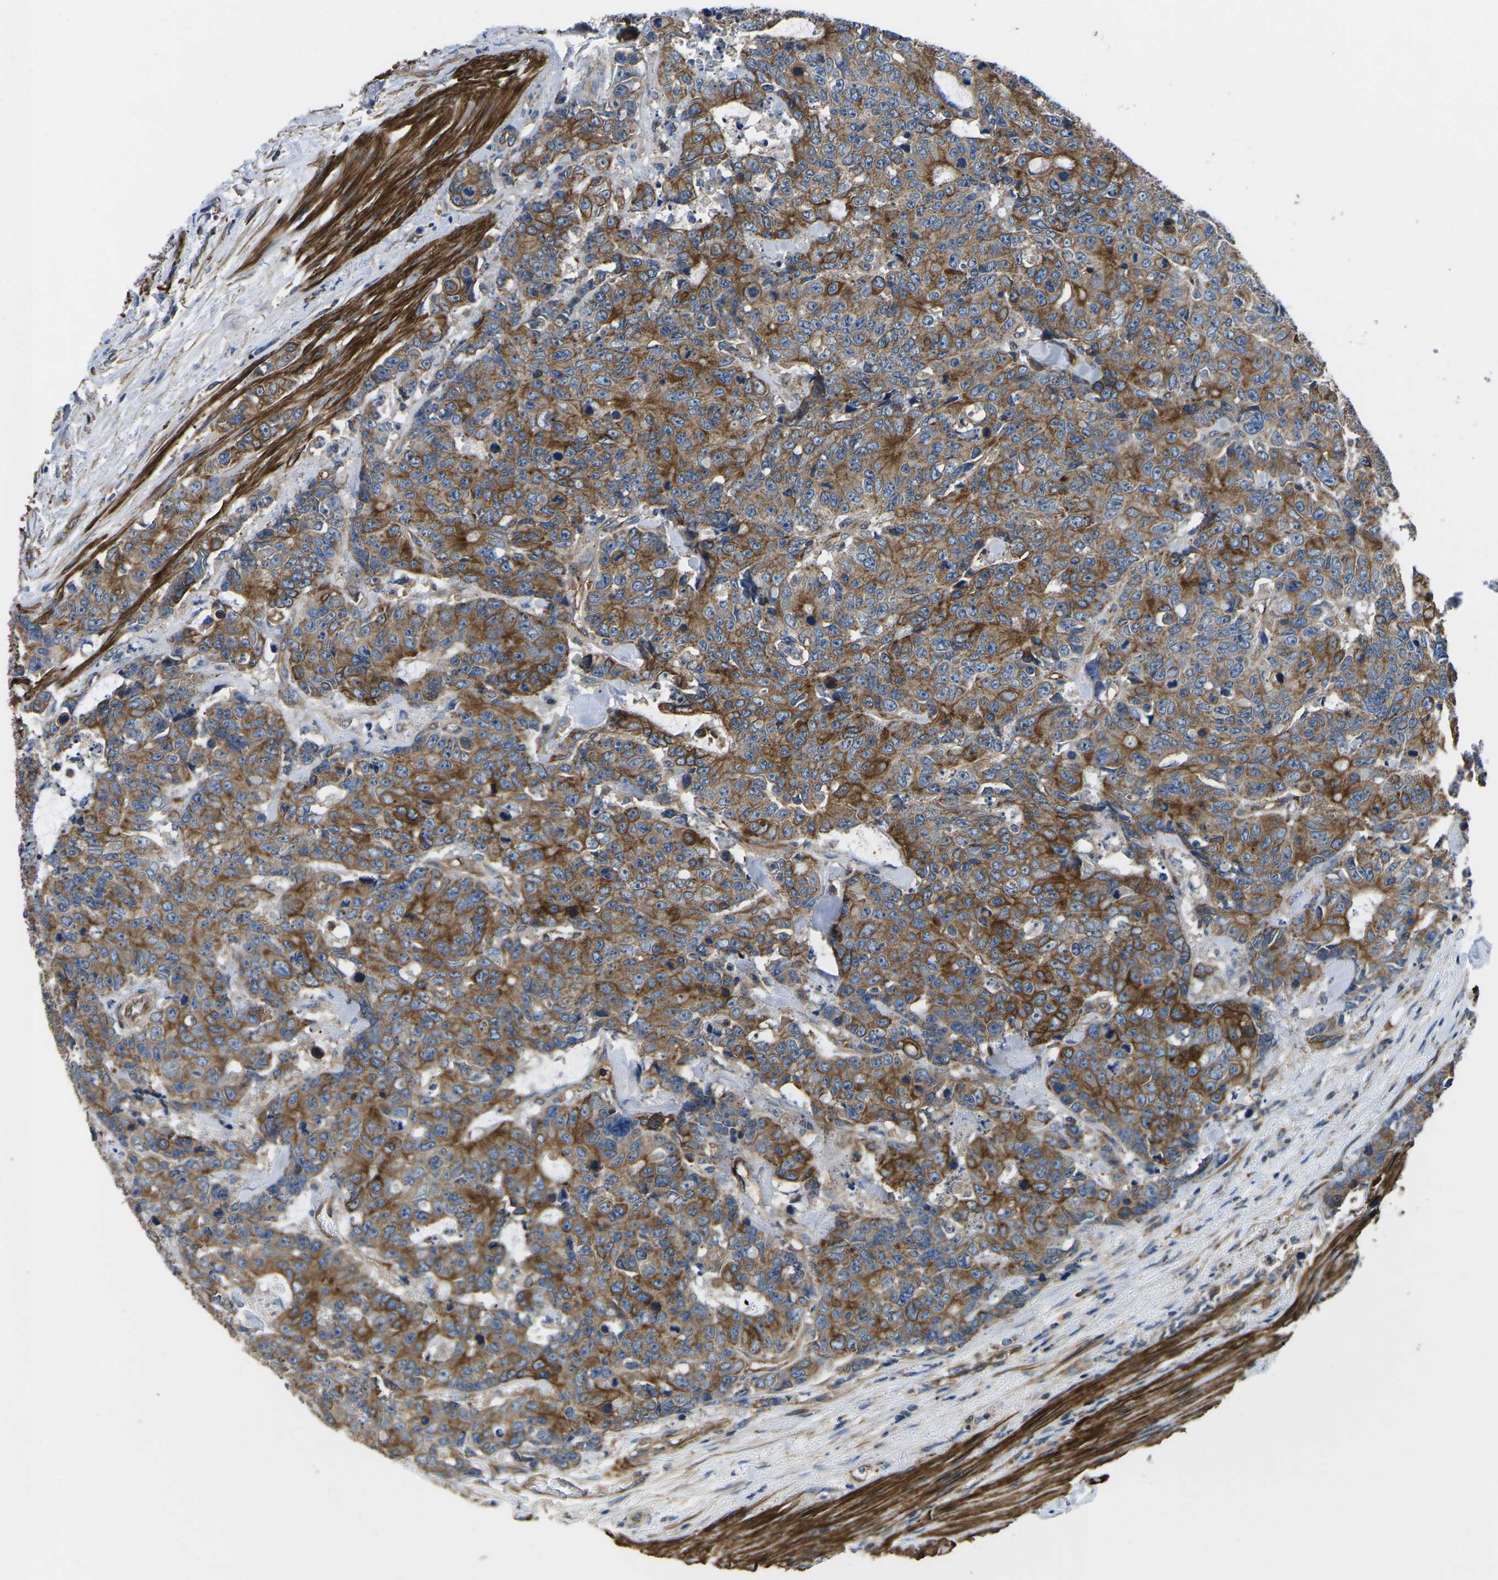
{"staining": {"intensity": "moderate", "quantity": ">75%", "location": "cytoplasmic/membranous"}, "tissue": "colorectal cancer", "cell_type": "Tumor cells", "image_type": "cancer", "snomed": [{"axis": "morphology", "description": "Adenocarcinoma, NOS"}, {"axis": "topography", "description": "Colon"}], "caption": "The image displays immunohistochemical staining of adenocarcinoma (colorectal). There is moderate cytoplasmic/membranous staining is identified in about >75% of tumor cells.", "gene": "KCNJ15", "patient": {"sex": "female", "age": 86}}